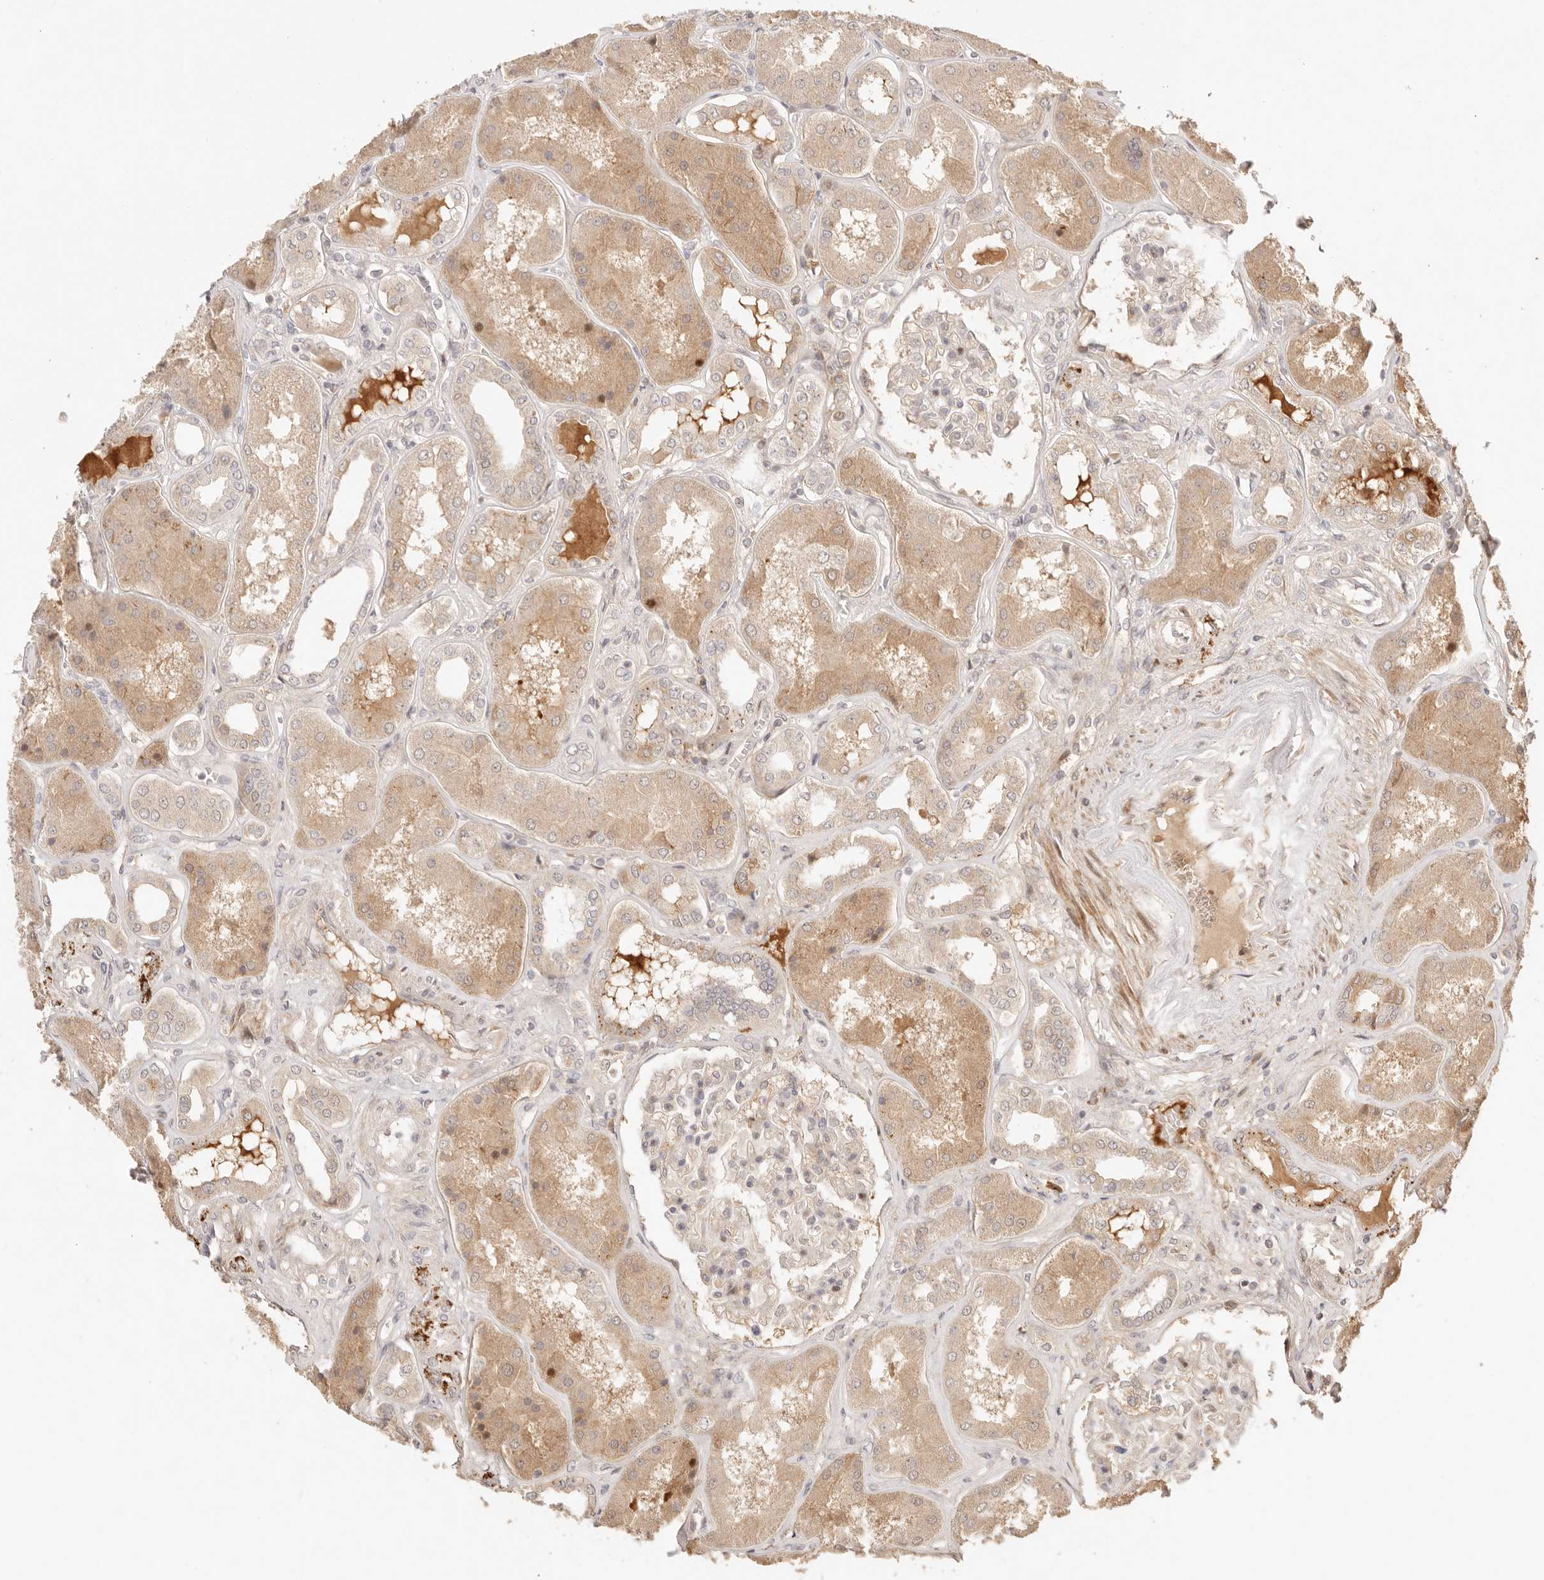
{"staining": {"intensity": "weak", "quantity": "<25%", "location": "cytoplasmic/membranous"}, "tissue": "kidney", "cell_type": "Cells in glomeruli", "image_type": "normal", "snomed": [{"axis": "morphology", "description": "Normal tissue, NOS"}, {"axis": "topography", "description": "Kidney"}], "caption": "The image displays no significant positivity in cells in glomeruli of kidney.", "gene": "PHLDA3", "patient": {"sex": "female", "age": 56}}